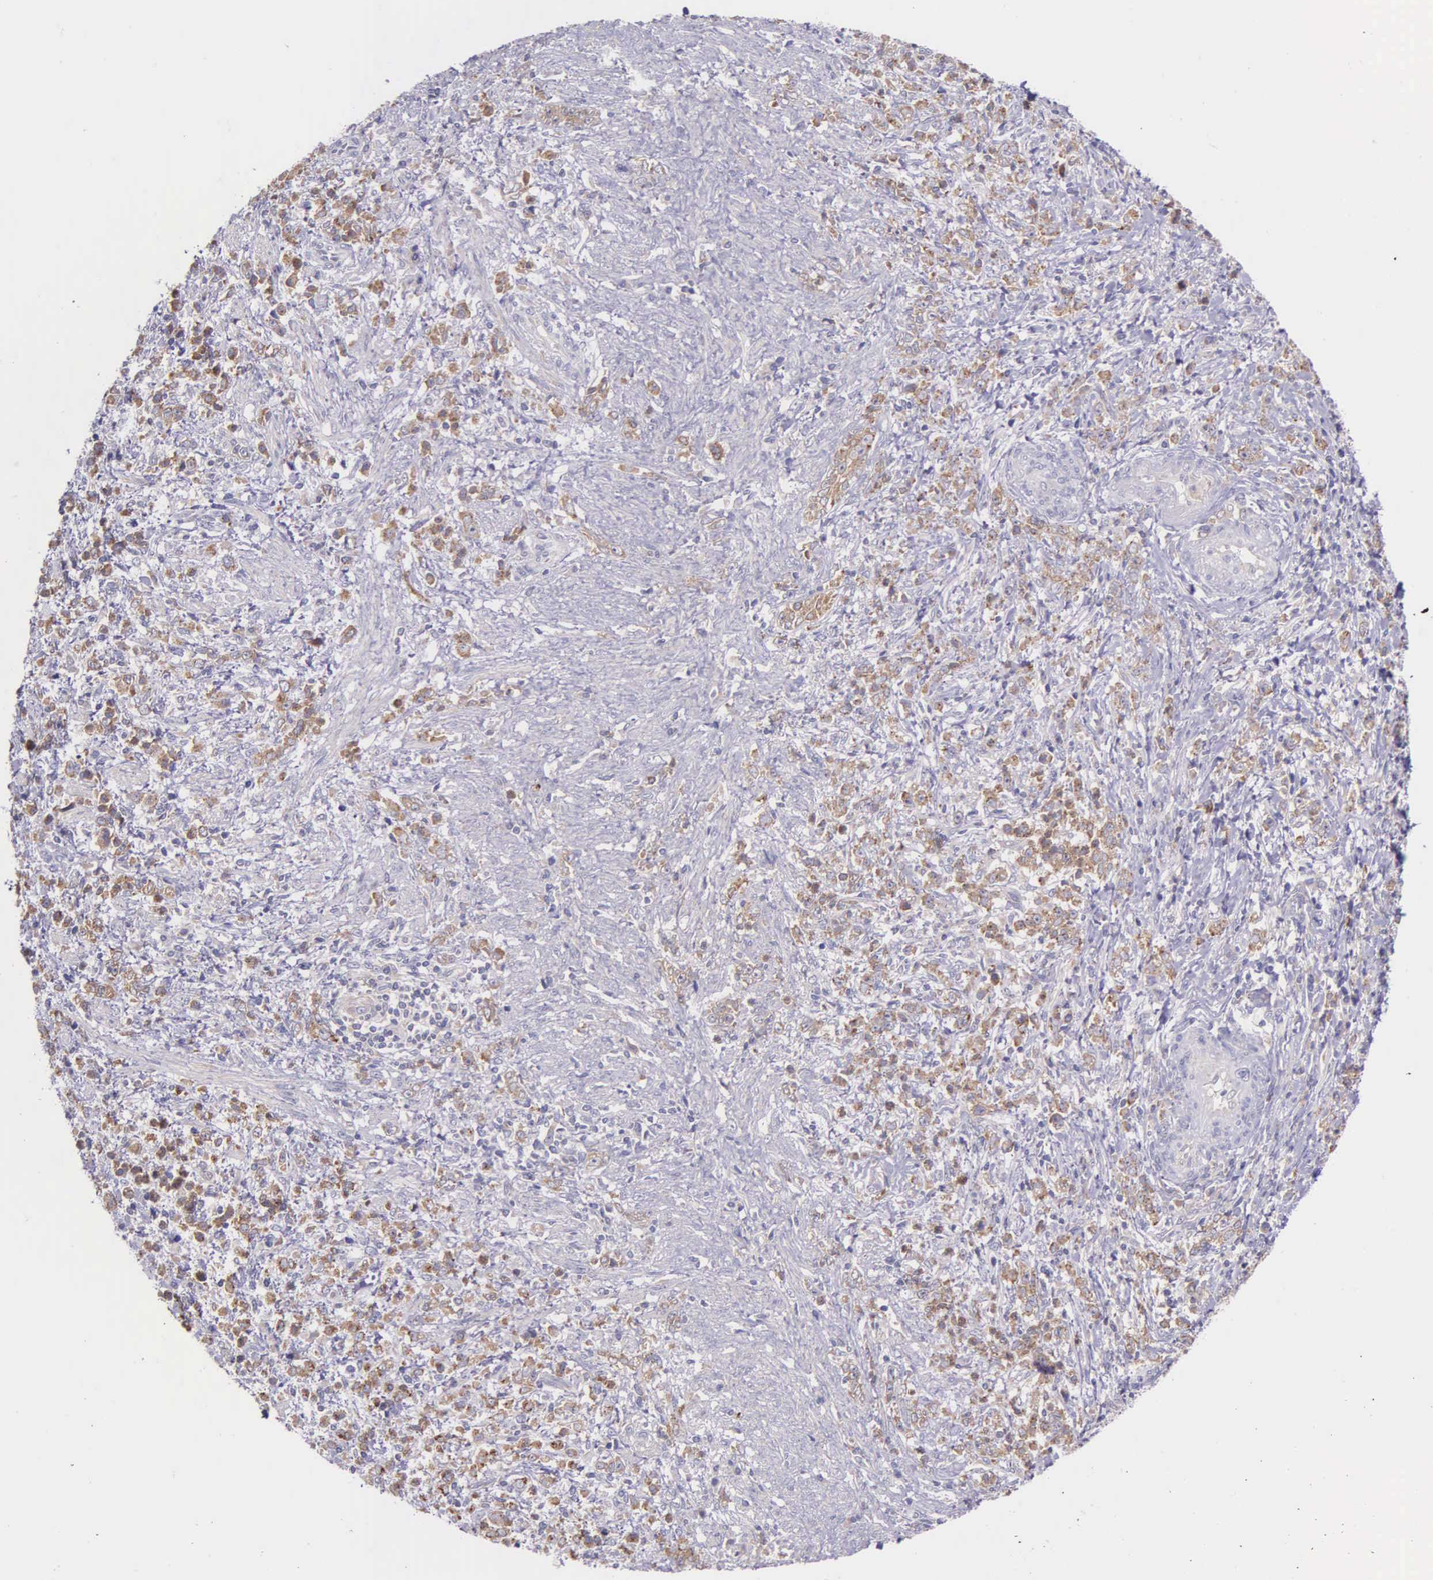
{"staining": {"intensity": "weak", "quantity": ">75%", "location": "cytoplasmic/membranous"}, "tissue": "stomach cancer", "cell_type": "Tumor cells", "image_type": "cancer", "snomed": [{"axis": "morphology", "description": "Adenocarcinoma, NOS"}, {"axis": "topography", "description": "Stomach, lower"}], "caption": "Immunohistochemical staining of human stomach cancer (adenocarcinoma) displays low levels of weak cytoplasmic/membranous protein expression in approximately >75% of tumor cells.", "gene": "NSDHL", "patient": {"sex": "male", "age": 88}}